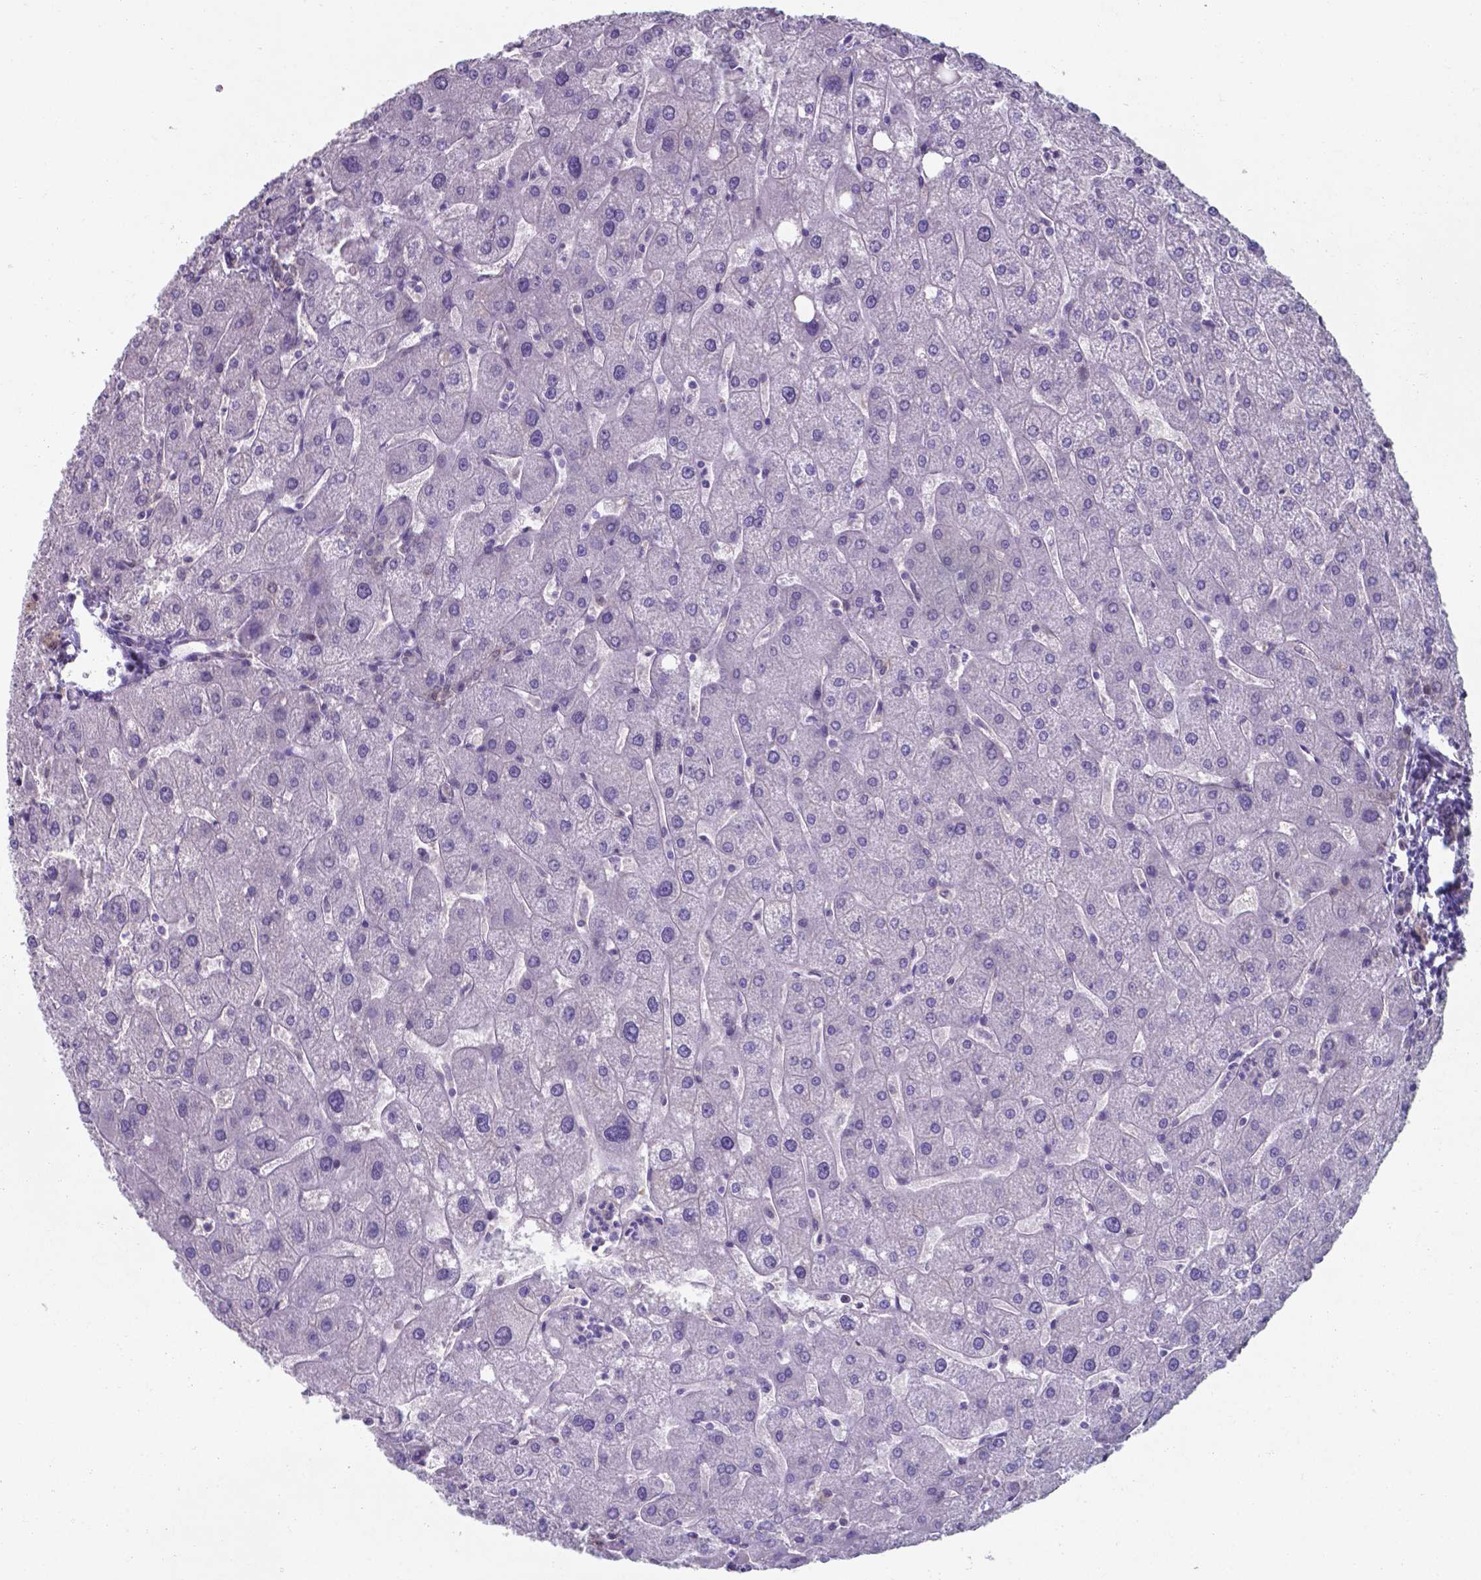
{"staining": {"intensity": "negative", "quantity": "none", "location": "none"}, "tissue": "liver", "cell_type": "Cholangiocytes", "image_type": "normal", "snomed": [{"axis": "morphology", "description": "Normal tissue, NOS"}, {"axis": "topography", "description": "Liver"}], "caption": "Immunohistochemistry (IHC) of unremarkable liver reveals no staining in cholangiocytes. (DAB (3,3'-diaminobenzidine) immunohistochemistry visualized using brightfield microscopy, high magnification).", "gene": "UBE2E2", "patient": {"sex": "male", "age": 67}}